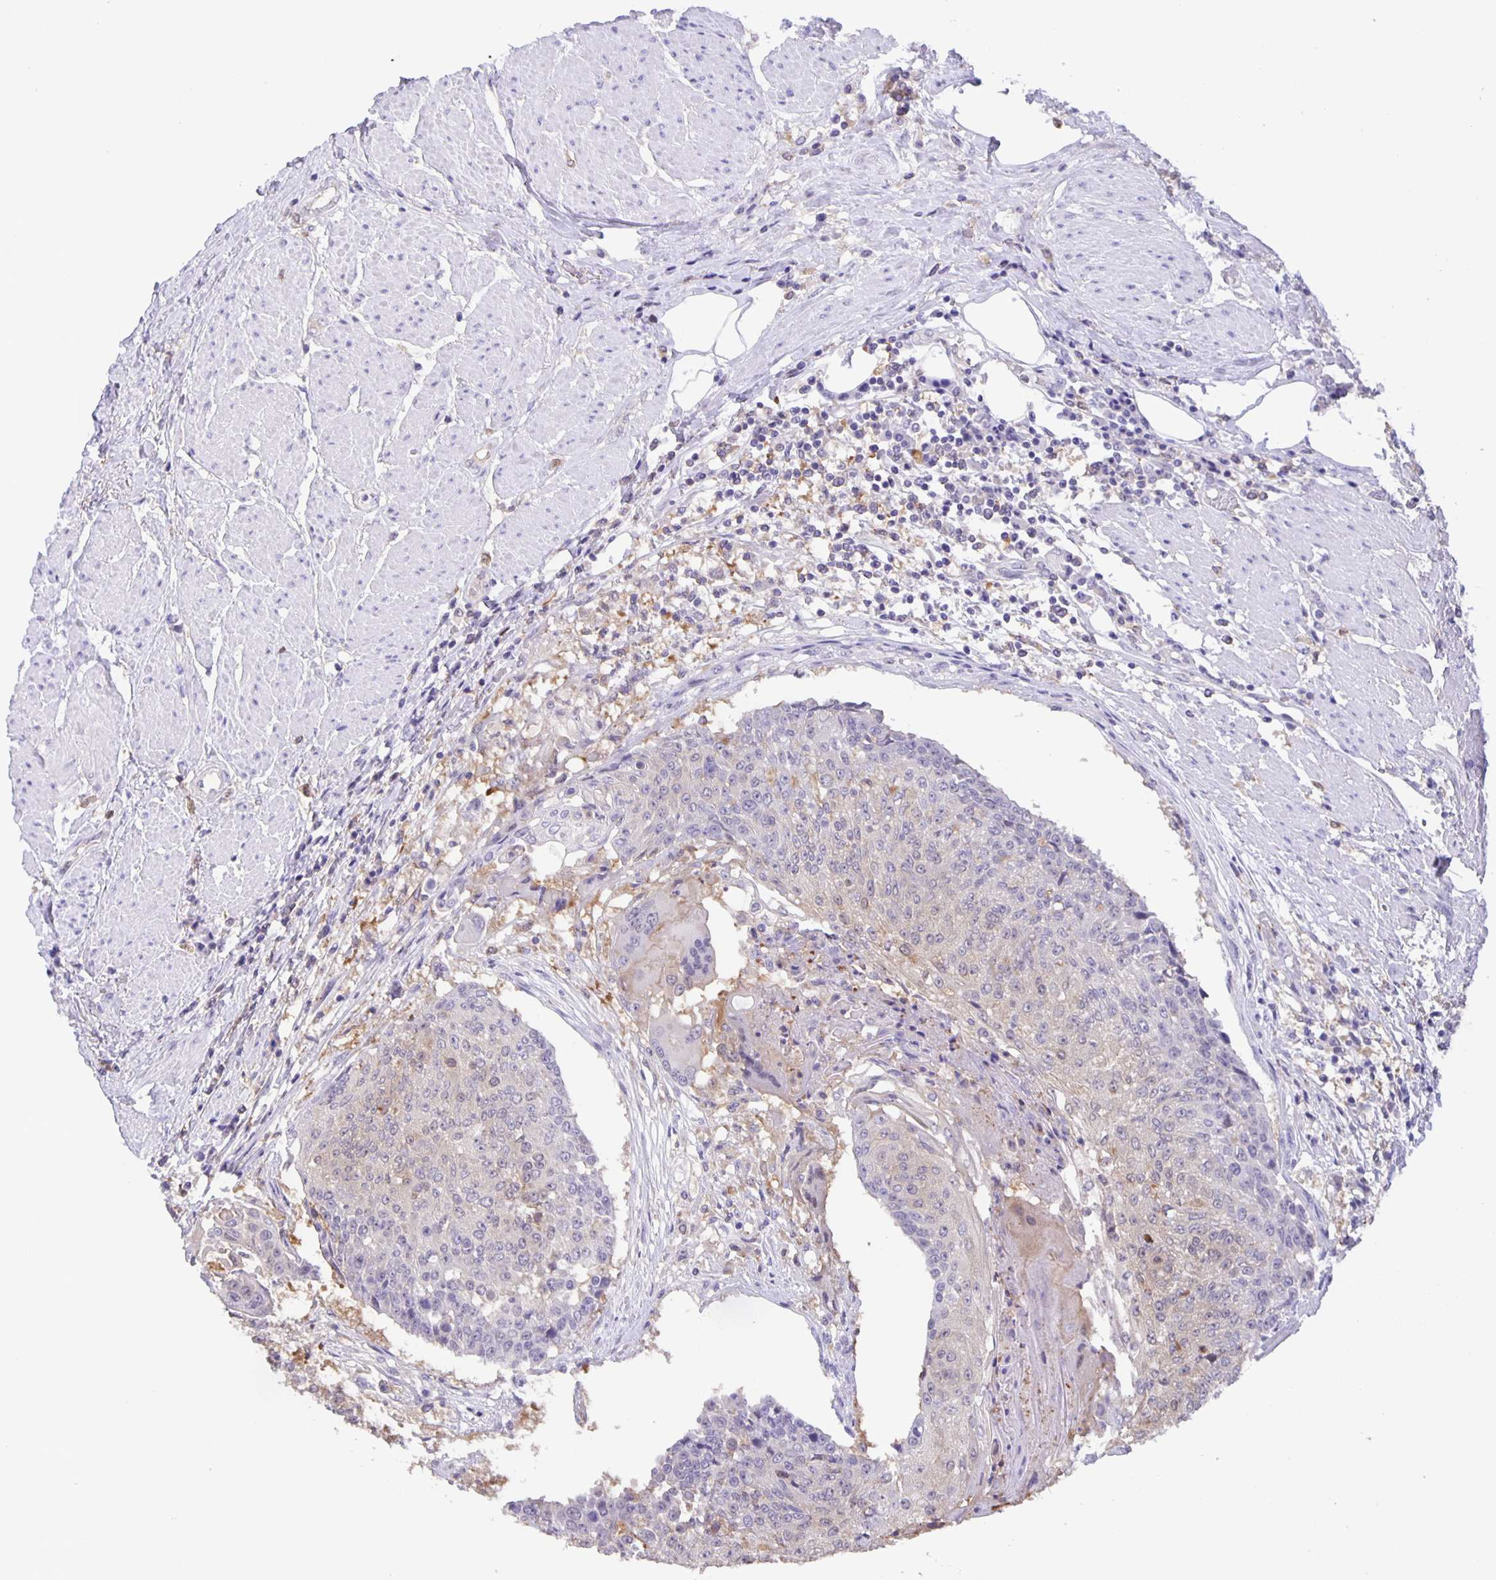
{"staining": {"intensity": "negative", "quantity": "none", "location": "none"}, "tissue": "urothelial cancer", "cell_type": "Tumor cells", "image_type": "cancer", "snomed": [{"axis": "morphology", "description": "Urothelial carcinoma, High grade"}, {"axis": "topography", "description": "Urinary bladder"}], "caption": "This is an immunohistochemistry (IHC) photomicrograph of human urothelial cancer. There is no expression in tumor cells.", "gene": "MARCHF6", "patient": {"sex": "female", "age": 63}}